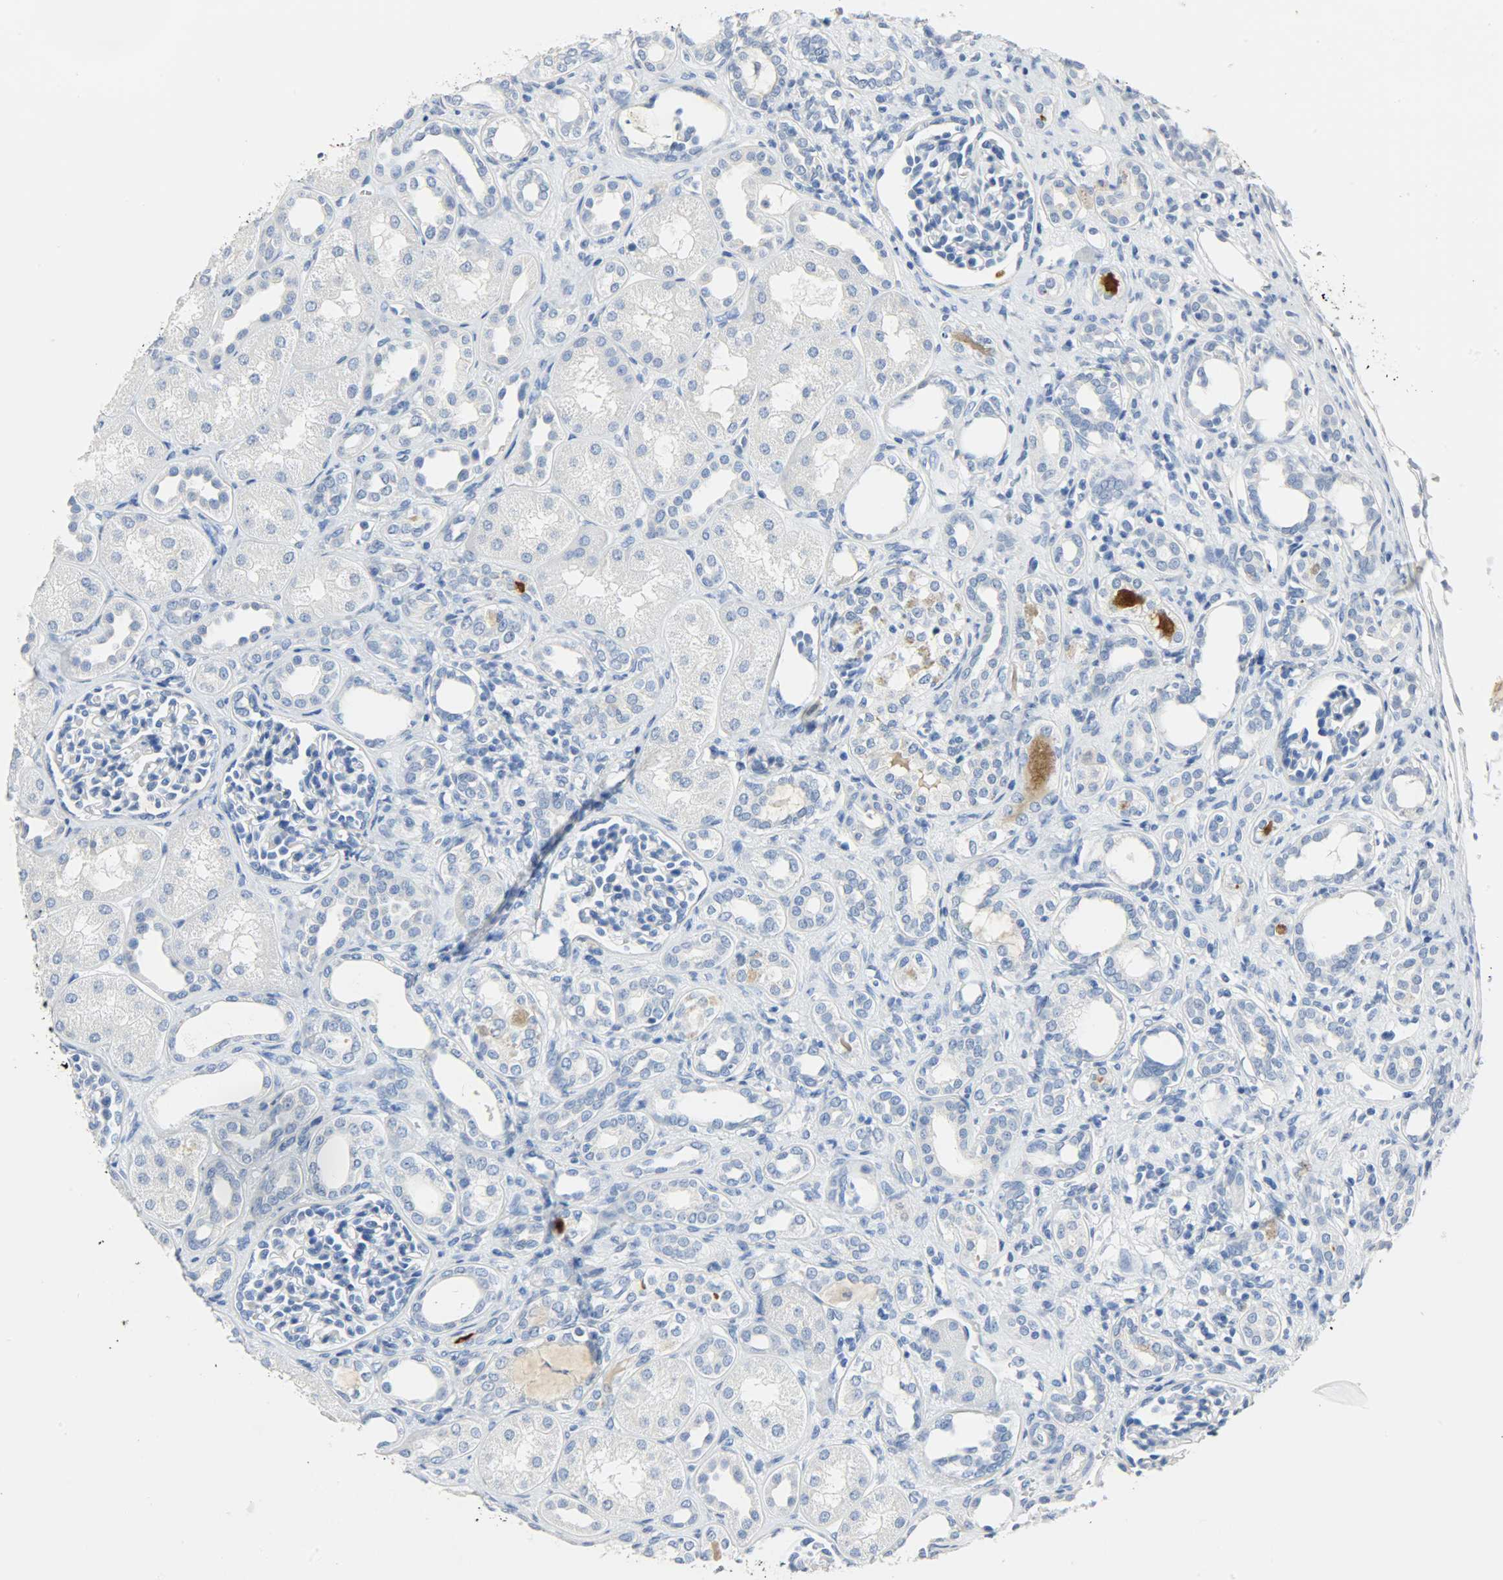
{"staining": {"intensity": "negative", "quantity": "none", "location": "none"}, "tissue": "kidney", "cell_type": "Cells in glomeruli", "image_type": "normal", "snomed": [{"axis": "morphology", "description": "Normal tissue, NOS"}, {"axis": "topography", "description": "Kidney"}], "caption": "High power microscopy micrograph of an immunohistochemistry (IHC) photomicrograph of benign kidney, revealing no significant expression in cells in glomeruli.", "gene": "CRP", "patient": {"sex": "male", "age": 7}}